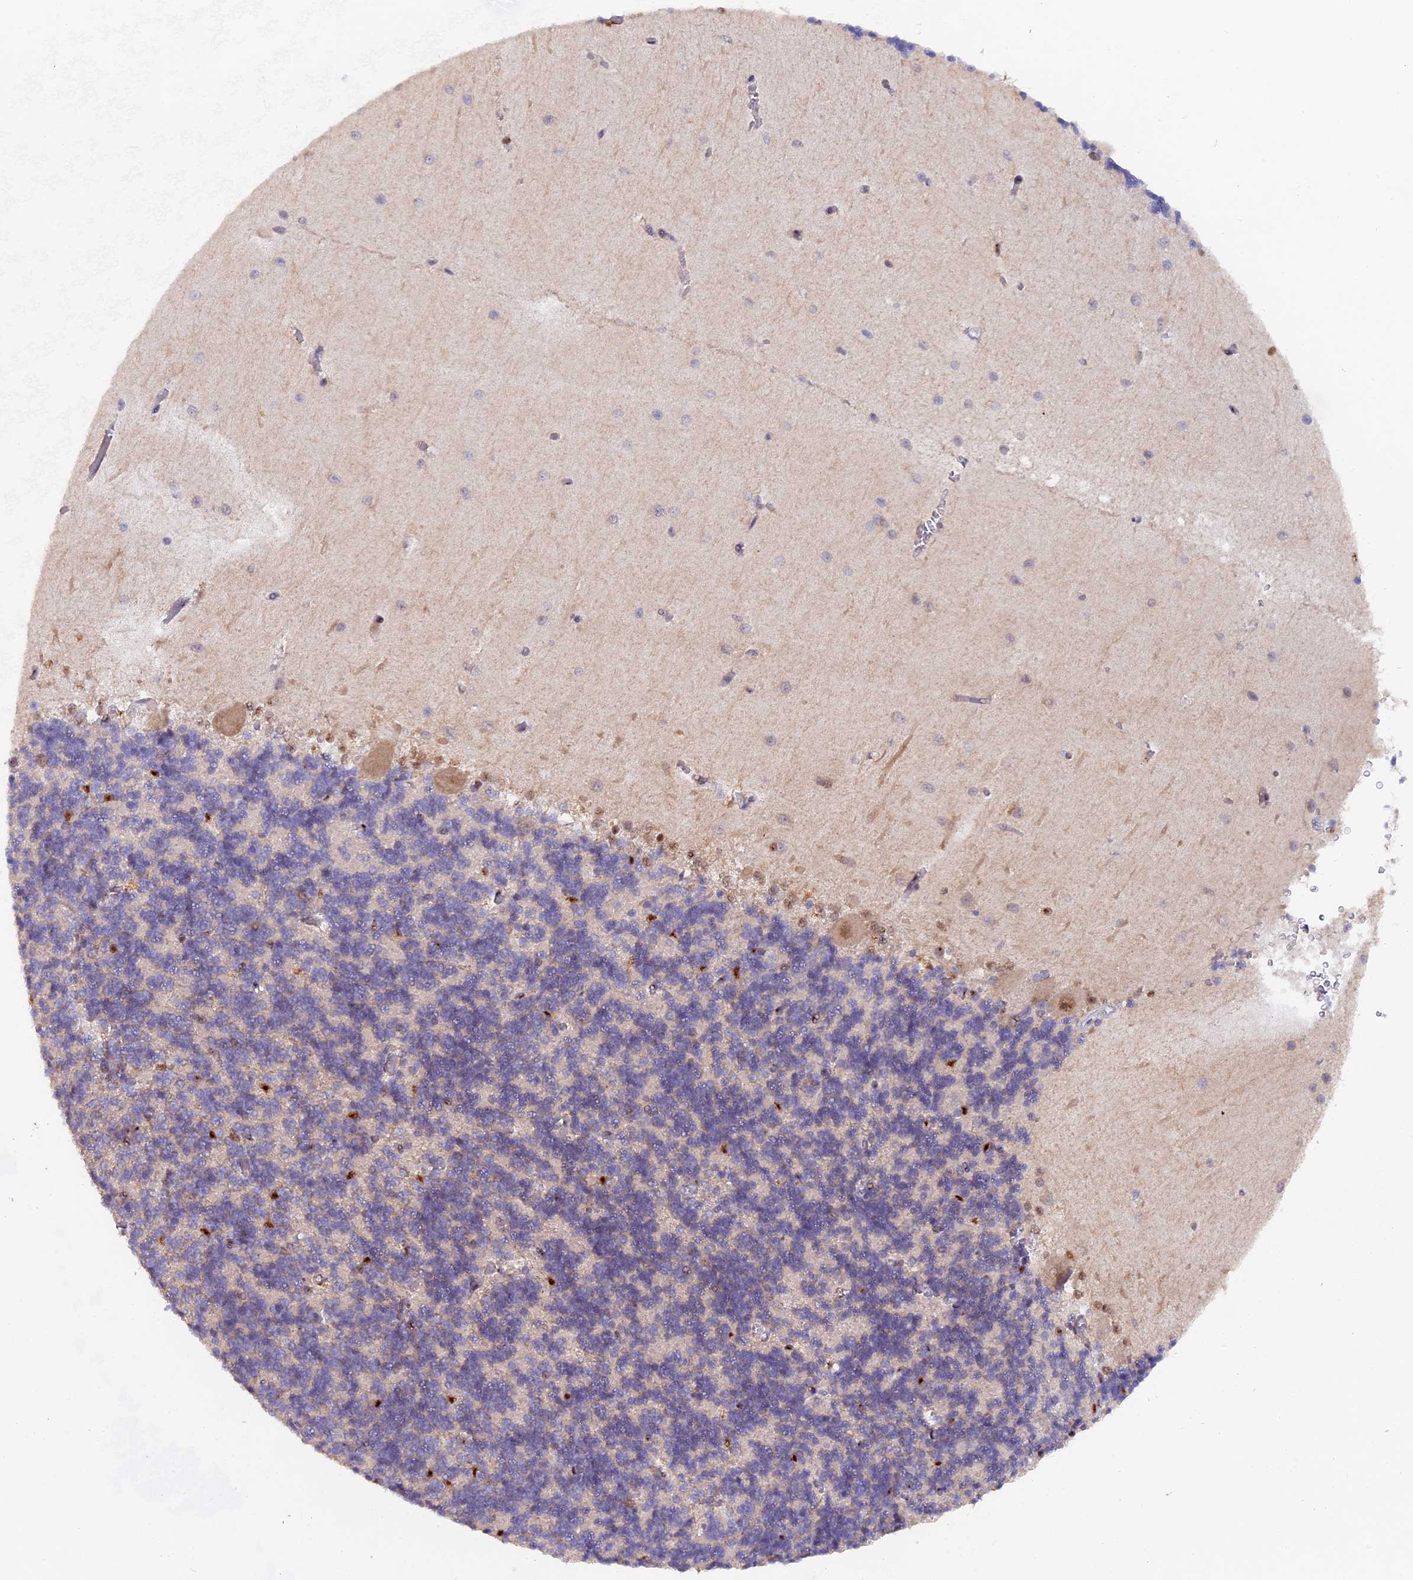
{"staining": {"intensity": "negative", "quantity": "none", "location": "none"}, "tissue": "cerebellum", "cell_type": "Cells in granular layer", "image_type": "normal", "snomed": [{"axis": "morphology", "description": "Normal tissue, NOS"}, {"axis": "topography", "description": "Cerebellum"}], "caption": "IHC micrograph of benign cerebellum: human cerebellum stained with DAB (3,3'-diaminobenzidine) exhibits no significant protein expression in cells in granular layer.", "gene": "FAM118B", "patient": {"sex": "male", "age": 37}}